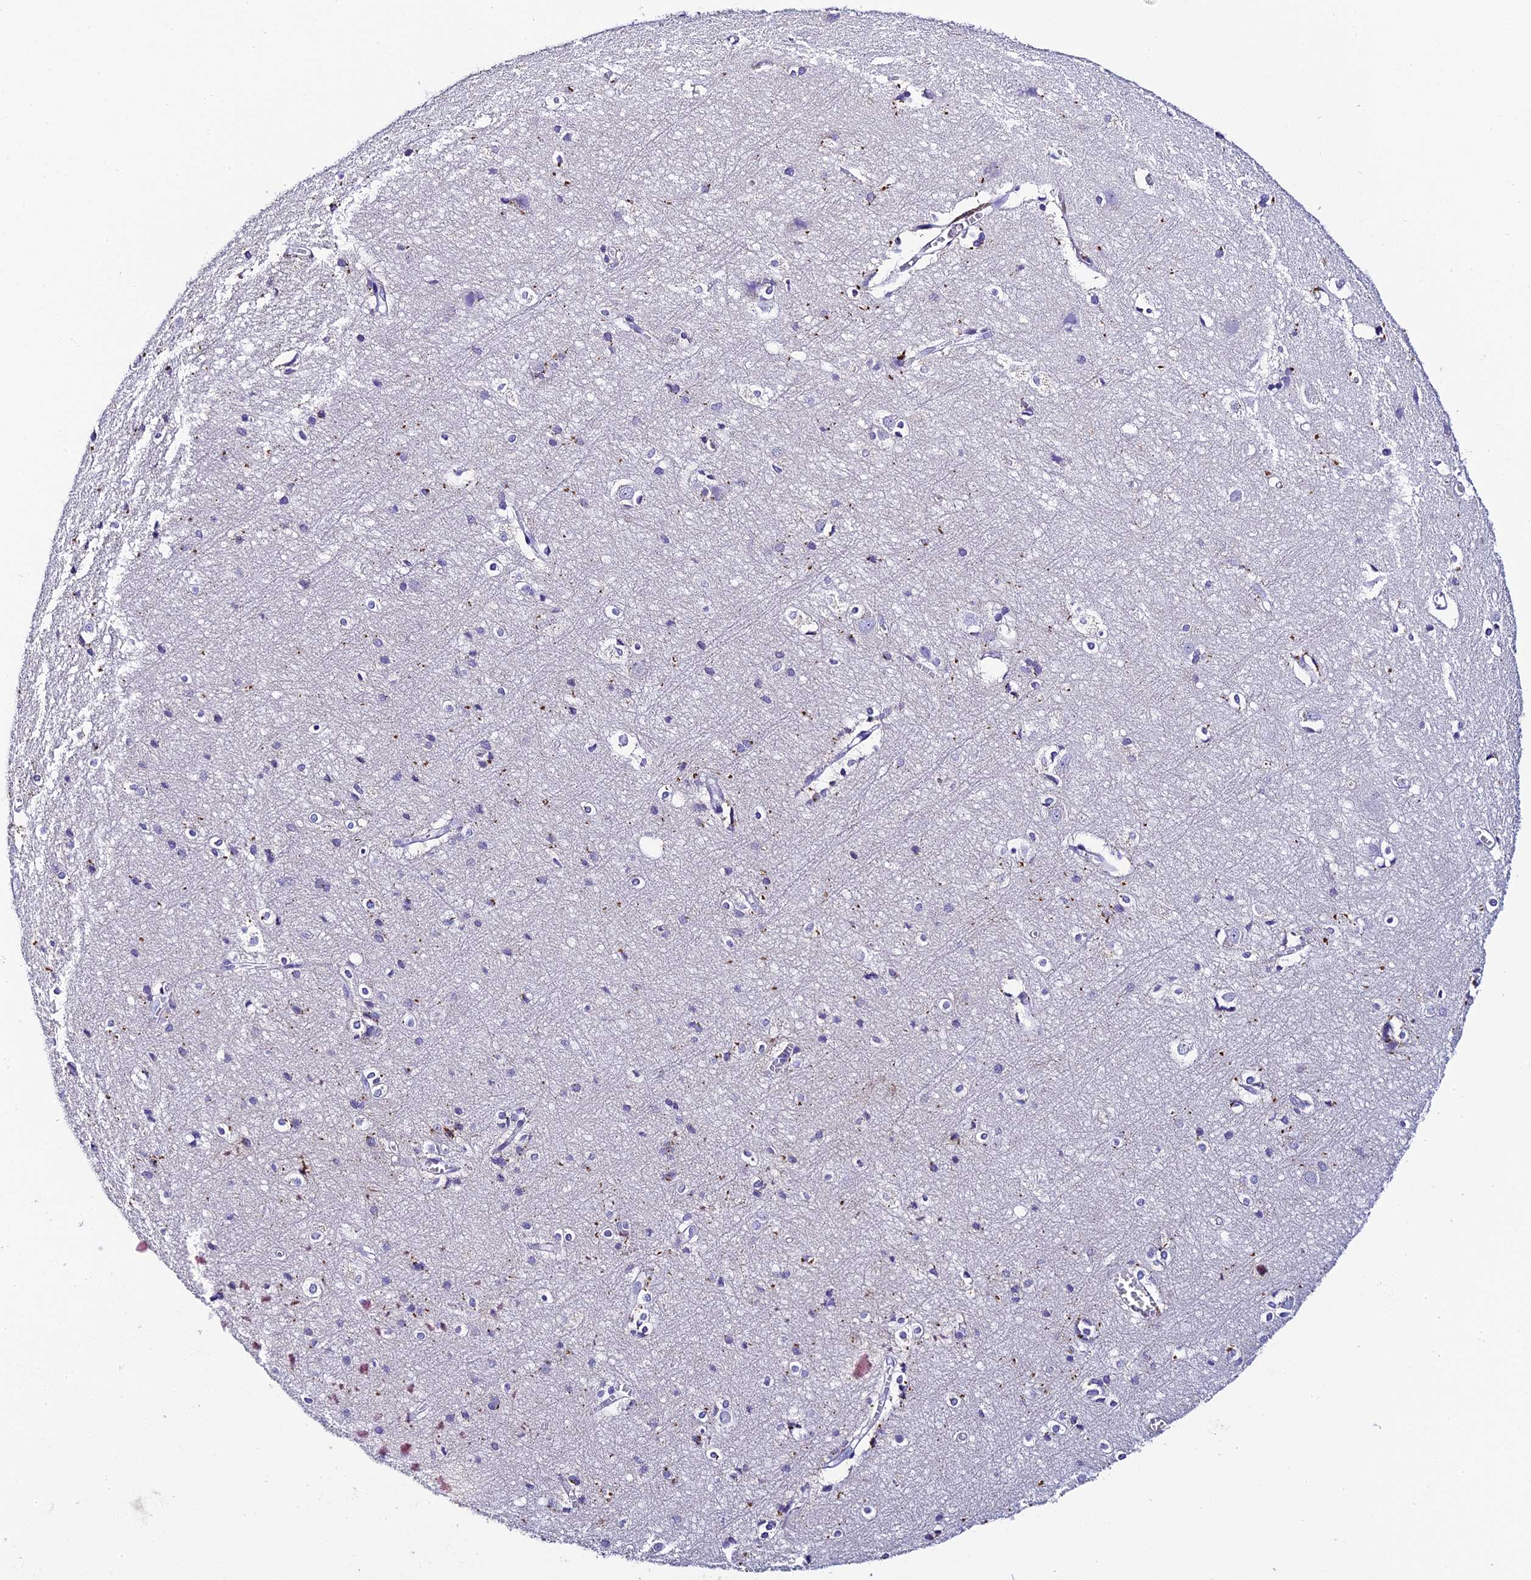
{"staining": {"intensity": "negative", "quantity": "none", "location": "none"}, "tissue": "cerebral cortex", "cell_type": "Endothelial cells", "image_type": "normal", "snomed": [{"axis": "morphology", "description": "Normal tissue, NOS"}, {"axis": "topography", "description": "Cerebral cortex"}], "caption": "This is a histopathology image of IHC staining of benign cerebral cortex, which shows no positivity in endothelial cells.", "gene": "C12orf29", "patient": {"sex": "male", "age": 54}}